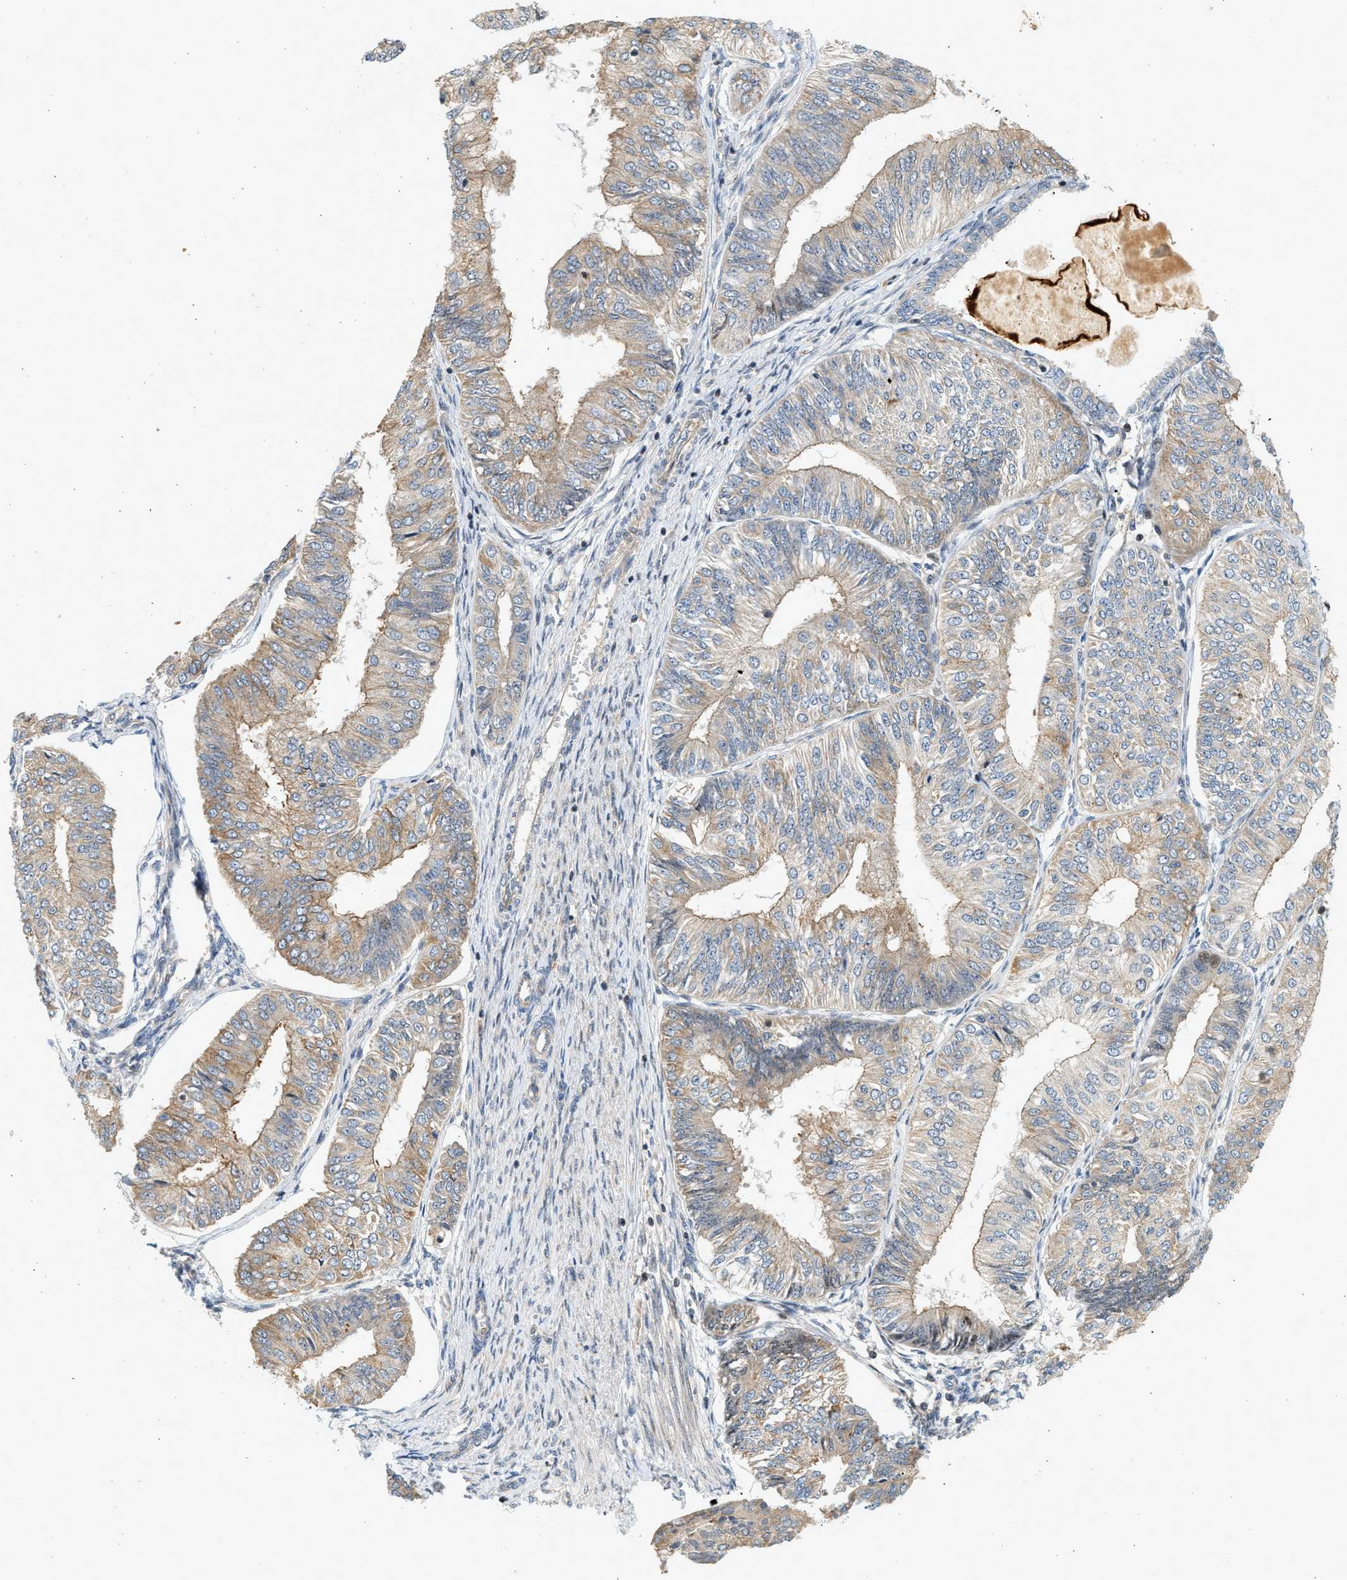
{"staining": {"intensity": "weak", "quantity": "25%-75%", "location": "cytoplasmic/membranous"}, "tissue": "endometrial cancer", "cell_type": "Tumor cells", "image_type": "cancer", "snomed": [{"axis": "morphology", "description": "Adenocarcinoma, NOS"}, {"axis": "topography", "description": "Endometrium"}], "caption": "DAB immunohistochemical staining of endometrial cancer exhibits weak cytoplasmic/membranous protein expression in about 25%-75% of tumor cells.", "gene": "NRSN2", "patient": {"sex": "female", "age": 58}}